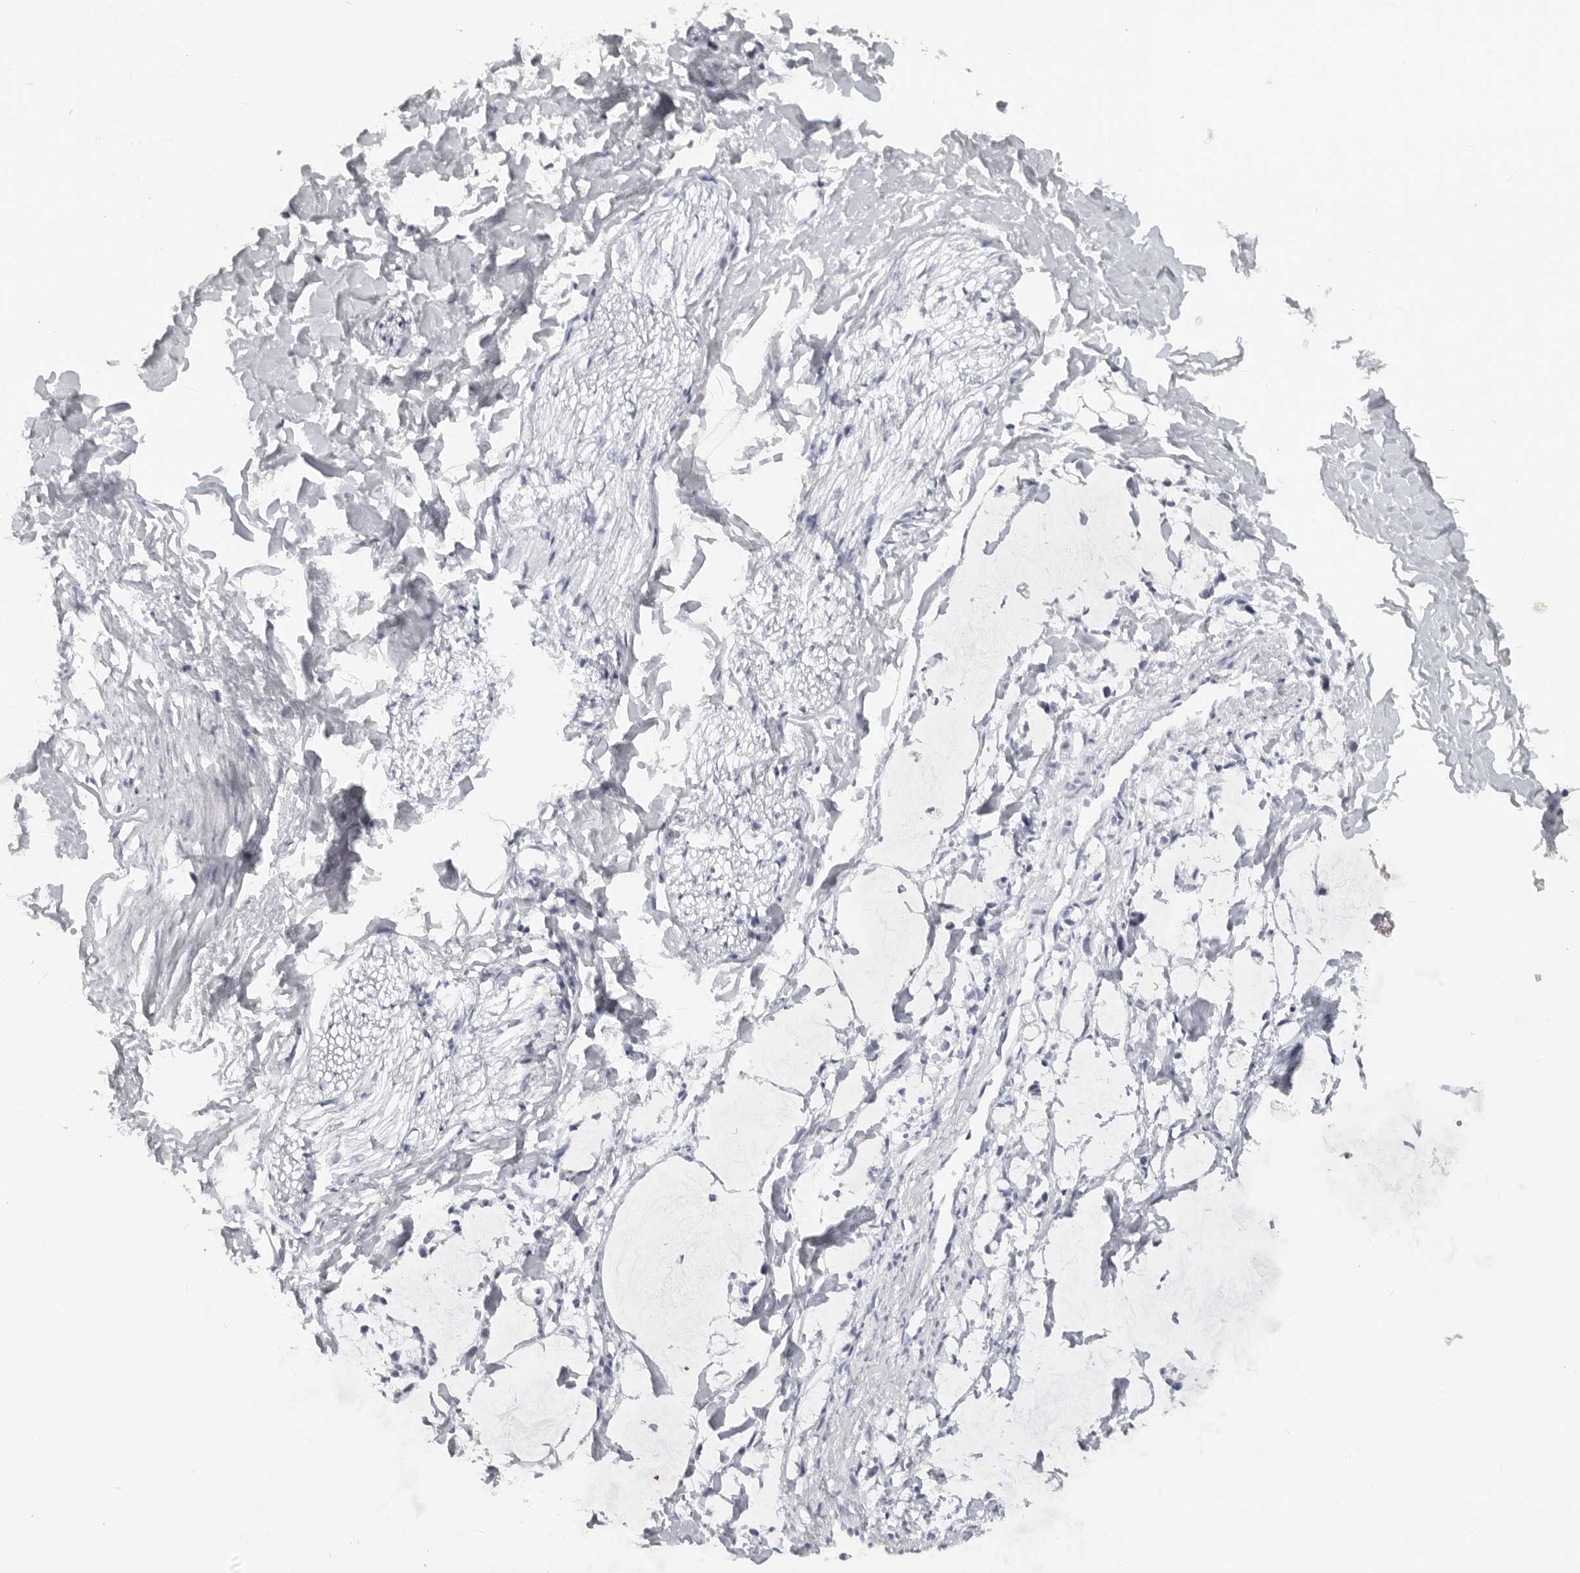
{"staining": {"intensity": "negative", "quantity": "none", "location": "none"}, "tissue": "adipose tissue", "cell_type": "Adipocytes", "image_type": "normal", "snomed": [{"axis": "morphology", "description": "Normal tissue, NOS"}, {"axis": "morphology", "description": "Adenocarcinoma, NOS"}, {"axis": "topography", "description": "Colon"}, {"axis": "topography", "description": "Peripheral nerve tissue"}], "caption": "An image of adipose tissue stained for a protein displays no brown staining in adipocytes.", "gene": "LY6D", "patient": {"sex": "male", "age": 14}}